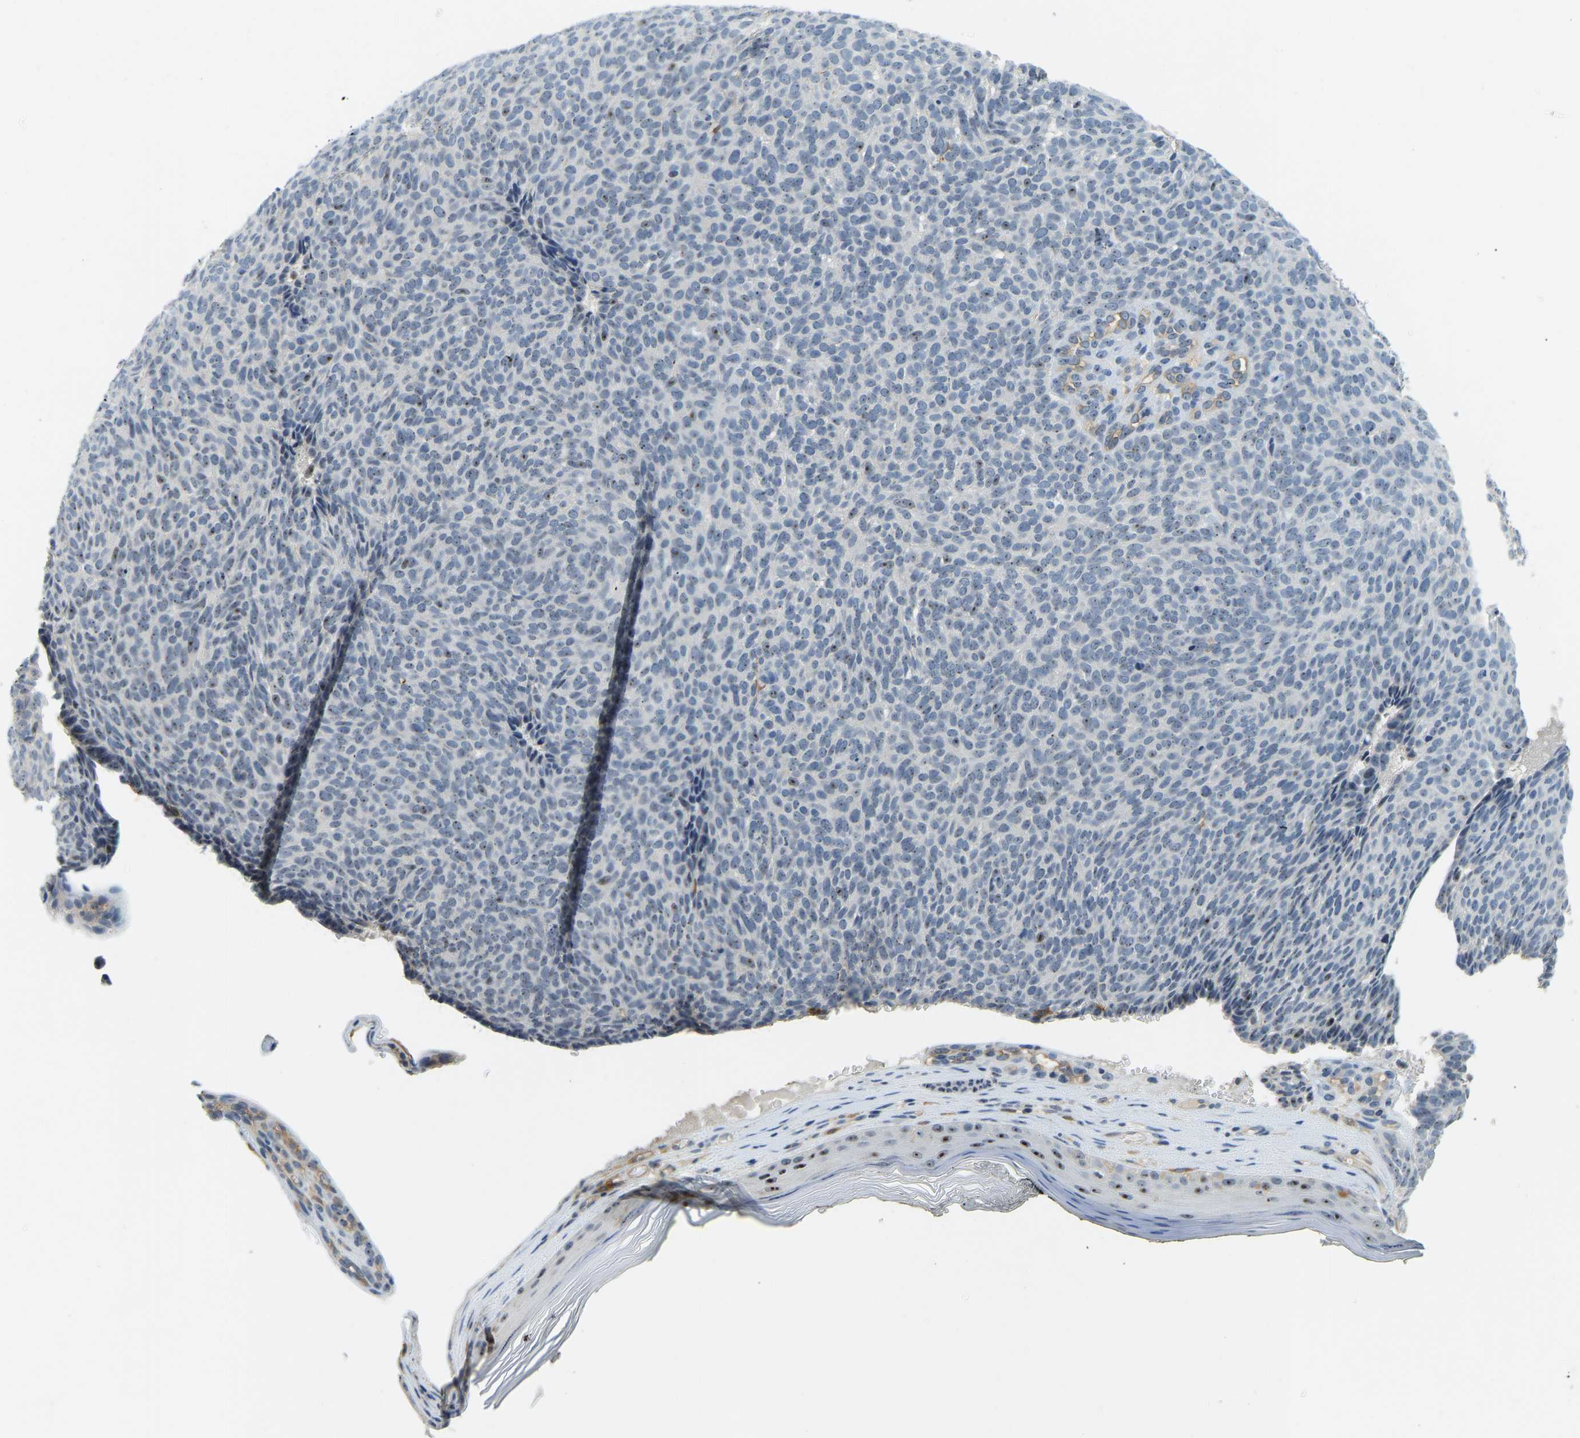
{"staining": {"intensity": "weak", "quantity": "<25%", "location": "nuclear"}, "tissue": "skin cancer", "cell_type": "Tumor cells", "image_type": "cancer", "snomed": [{"axis": "morphology", "description": "Basal cell carcinoma"}, {"axis": "topography", "description": "Skin"}], "caption": "A high-resolution image shows IHC staining of skin cancer, which demonstrates no significant positivity in tumor cells.", "gene": "RRP1", "patient": {"sex": "male", "age": 61}}